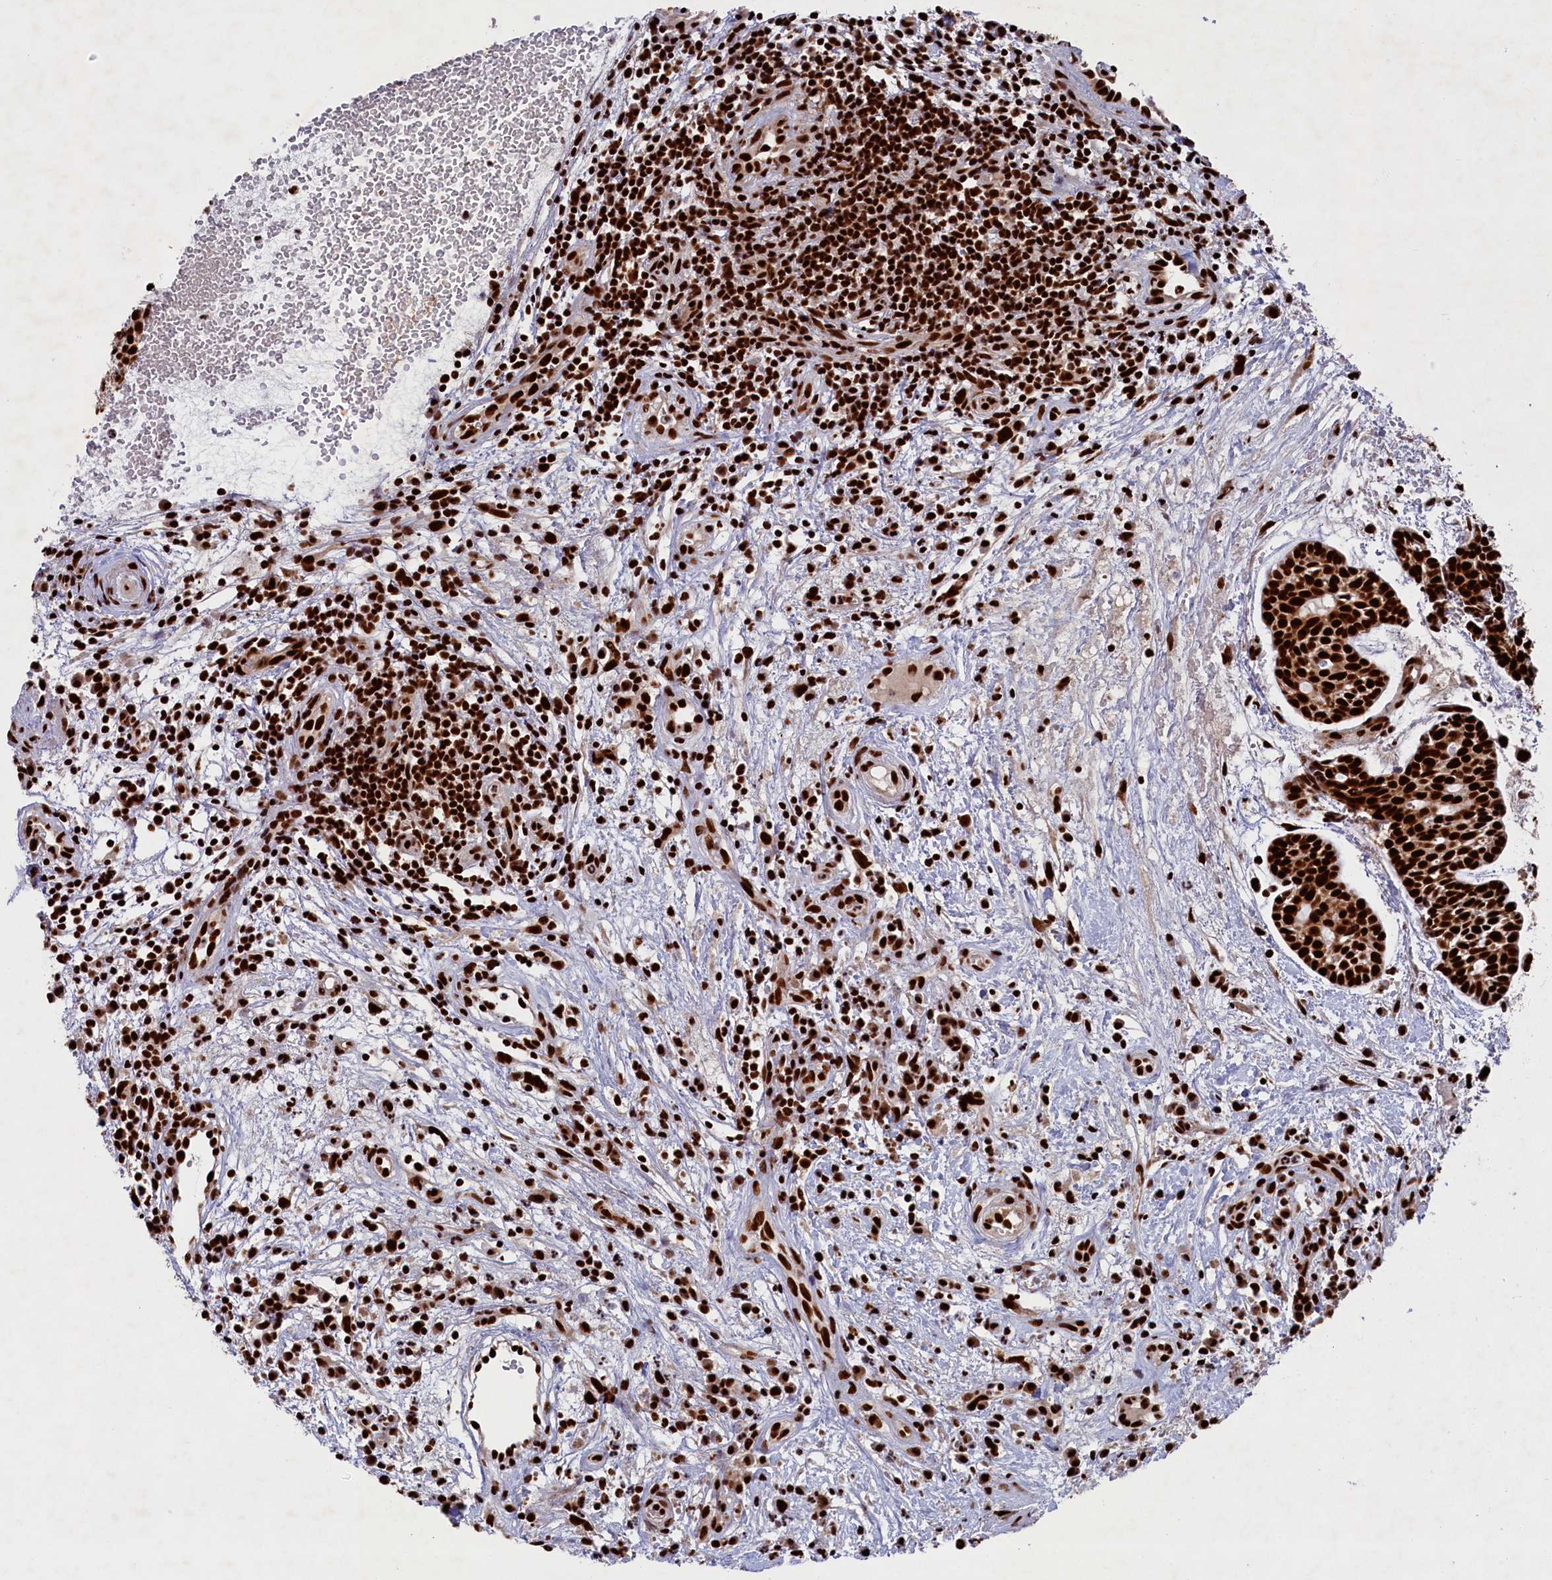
{"staining": {"intensity": "strong", "quantity": ">75%", "location": "nuclear"}, "tissue": "head and neck cancer", "cell_type": "Tumor cells", "image_type": "cancer", "snomed": [{"axis": "morphology", "description": "Adenocarcinoma, NOS"}, {"axis": "topography", "description": "Subcutis"}, {"axis": "topography", "description": "Head-Neck"}], "caption": "Human head and neck cancer stained with a brown dye displays strong nuclear positive positivity in about >75% of tumor cells.", "gene": "PRPF31", "patient": {"sex": "female", "age": 73}}